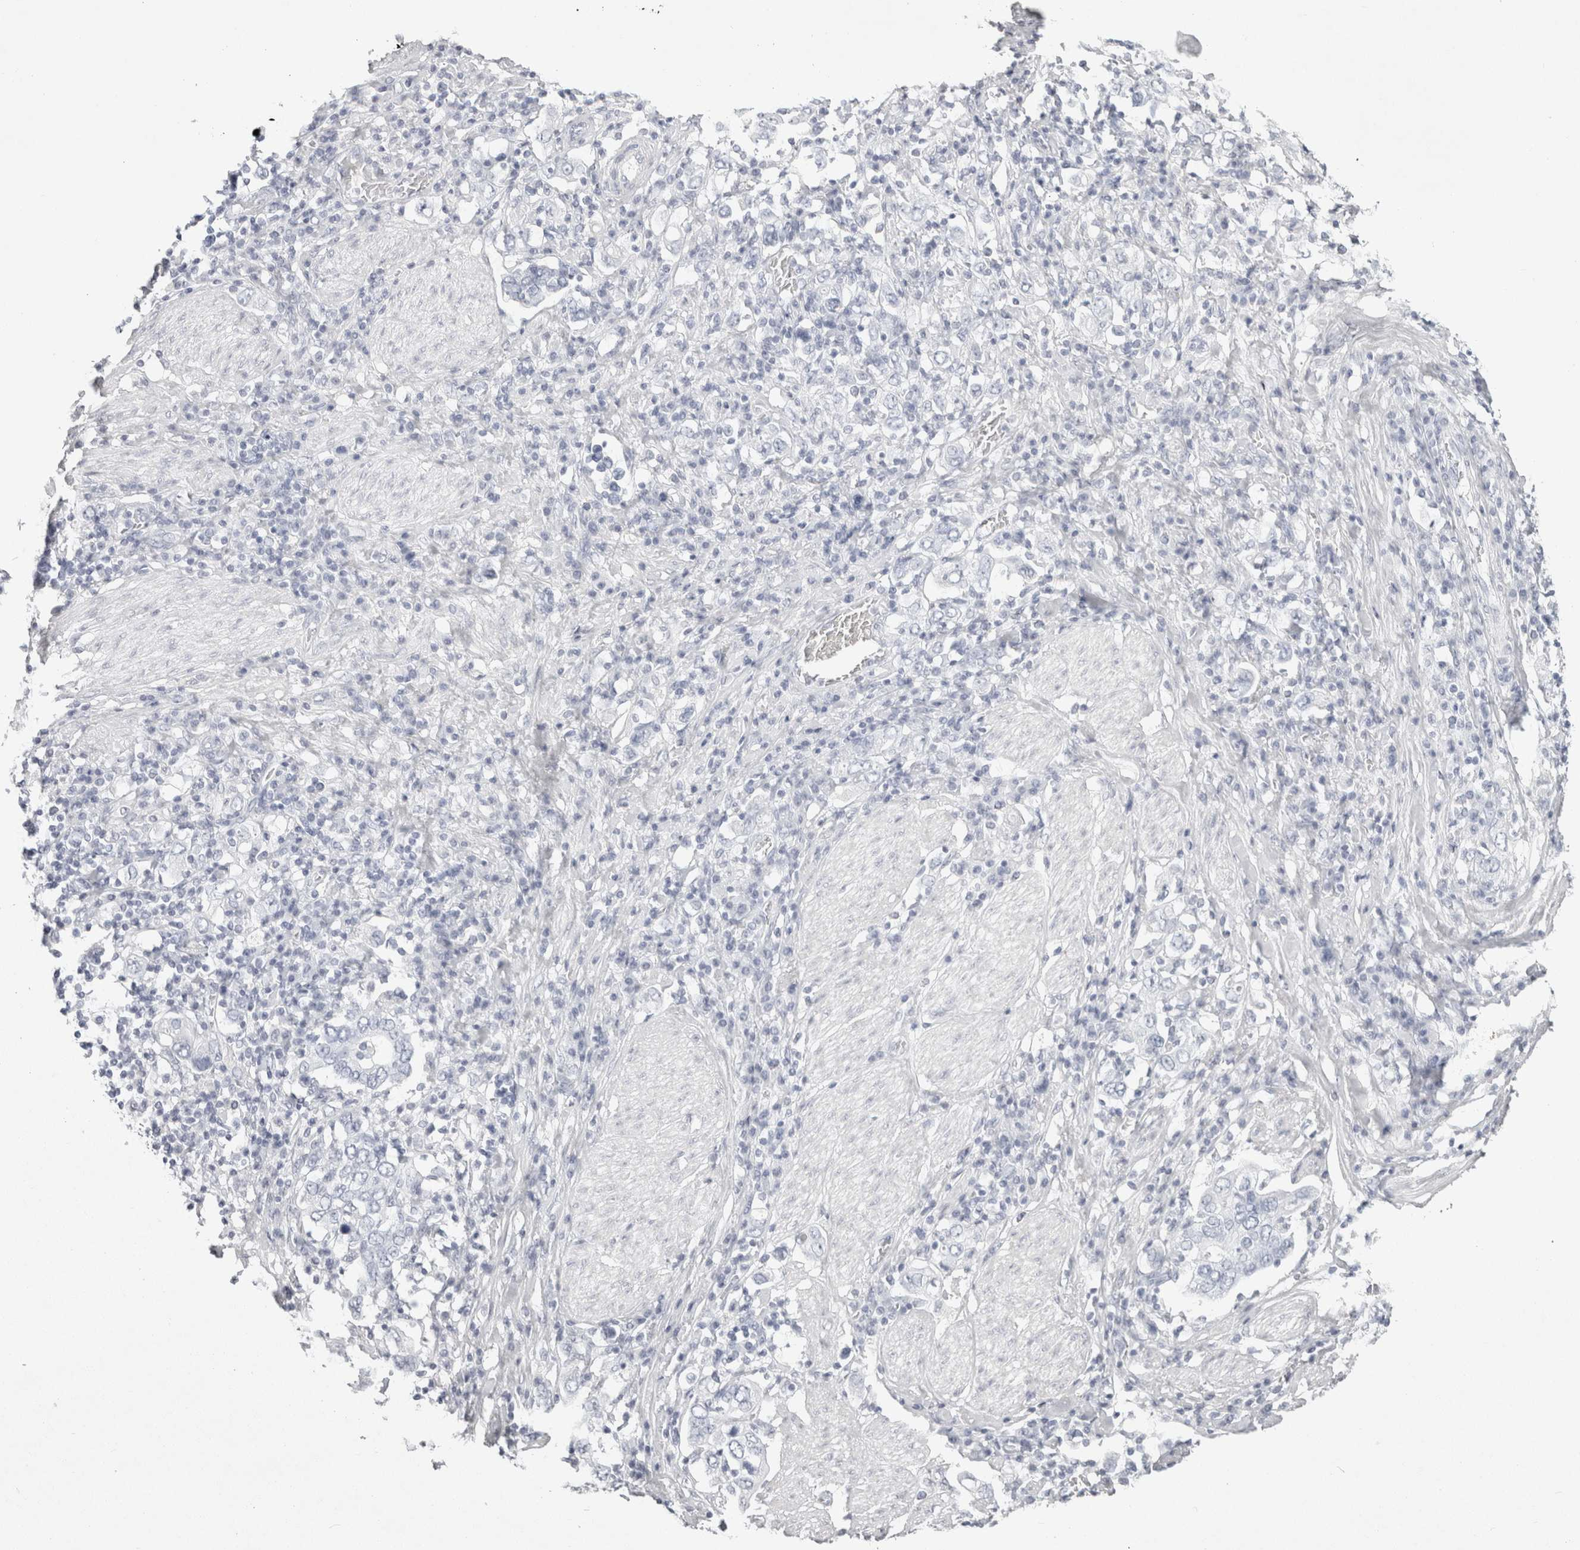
{"staining": {"intensity": "negative", "quantity": "none", "location": "none"}, "tissue": "stomach cancer", "cell_type": "Tumor cells", "image_type": "cancer", "snomed": [{"axis": "morphology", "description": "Adenocarcinoma, NOS"}, {"axis": "topography", "description": "Stomach, upper"}], "caption": "An IHC photomicrograph of stomach adenocarcinoma is shown. There is no staining in tumor cells of stomach adenocarcinoma.", "gene": "GARIN1A", "patient": {"sex": "male", "age": 62}}